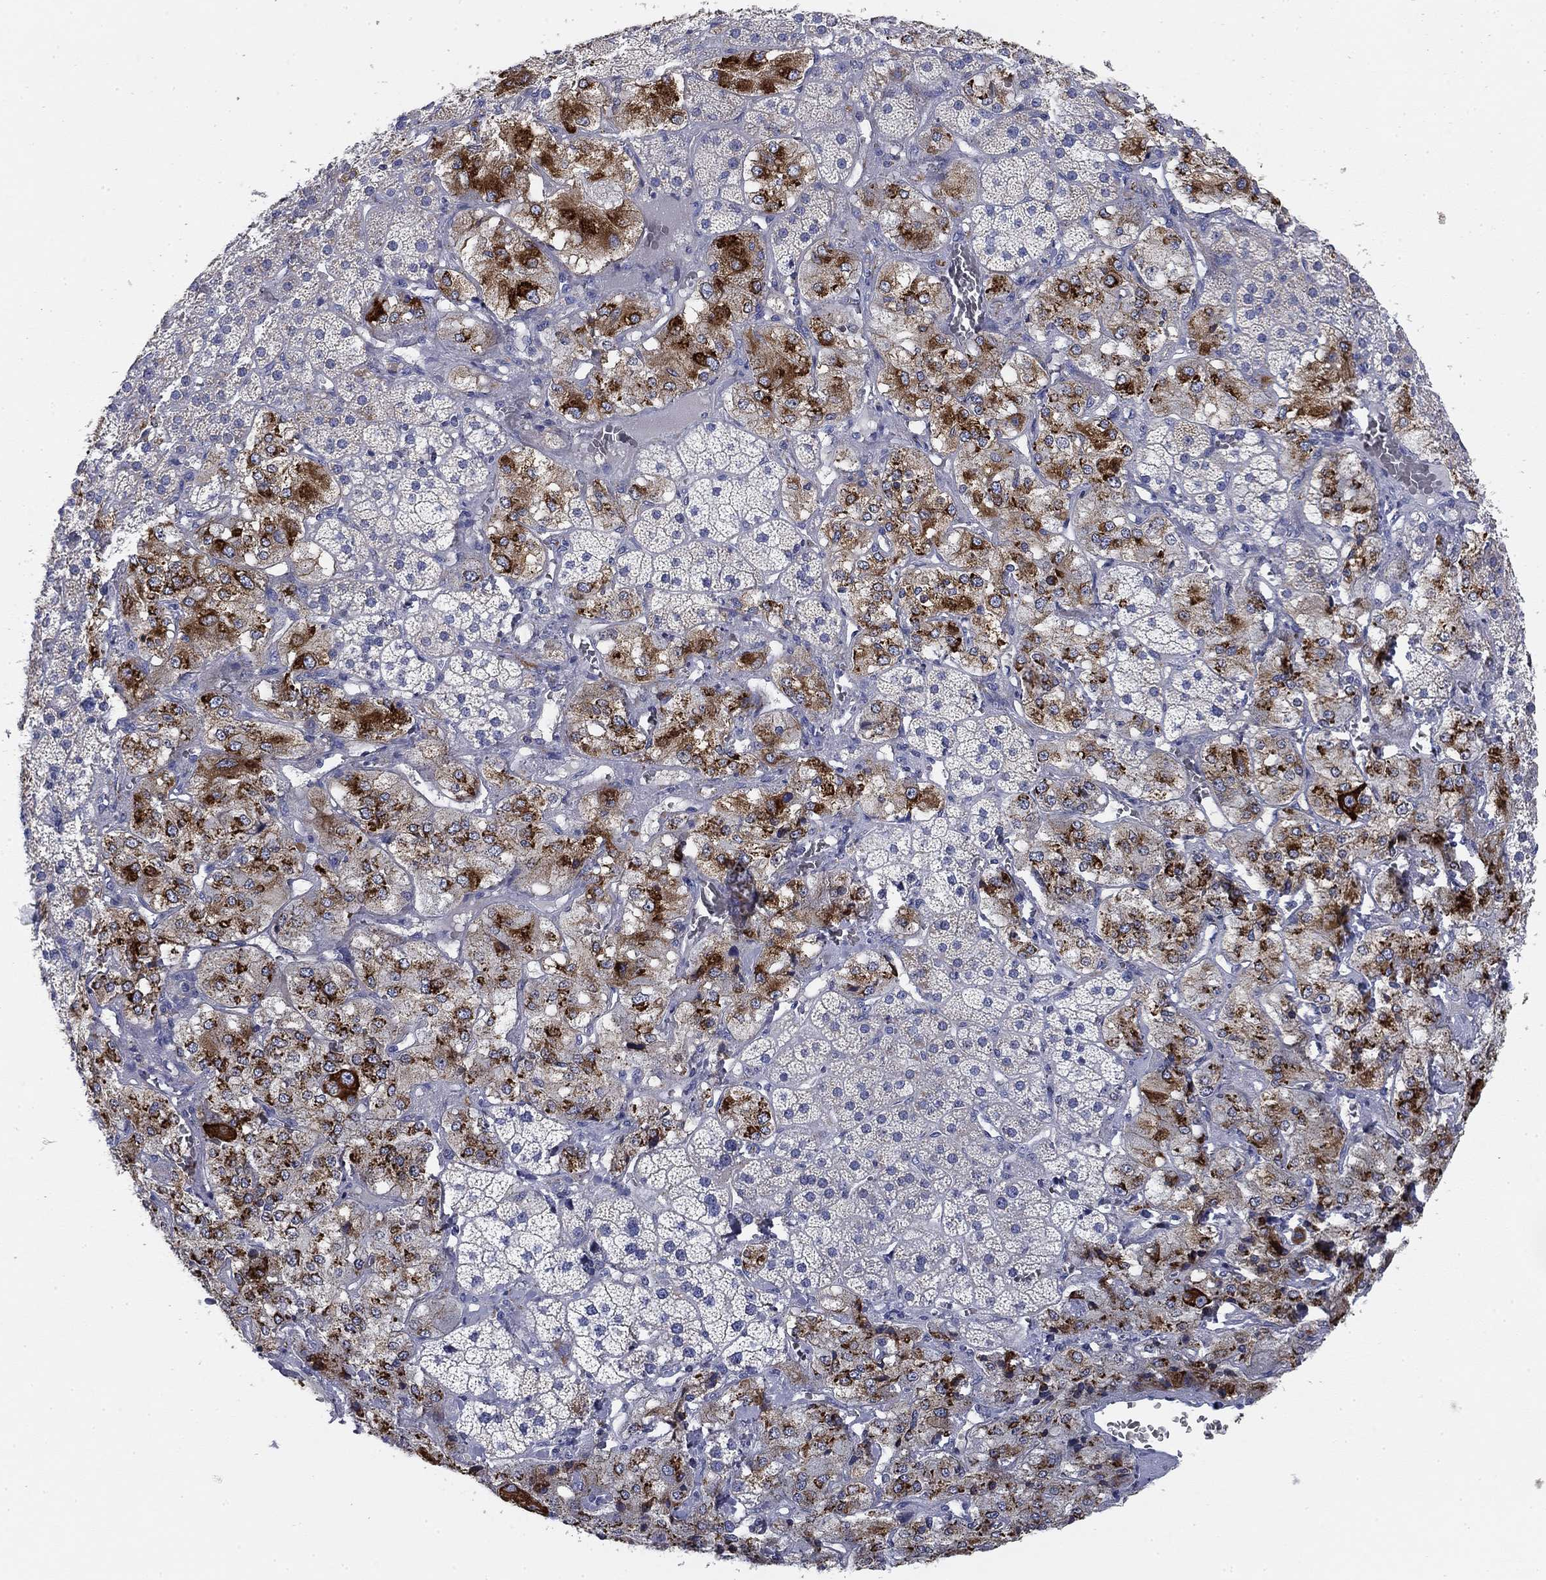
{"staining": {"intensity": "strong", "quantity": "<25%", "location": "cytoplasmic/membranous"}, "tissue": "adrenal gland", "cell_type": "Glandular cells", "image_type": "normal", "snomed": [{"axis": "morphology", "description": "Normal tissue, NOS"}, {"axis": "topography", "description": "Adrenal gland"}], "caption": "Immunohistochemistry (IHC) micrograph of unremarkable human adrenal gland stained for a protein (brown), which demonstrates medium levels of strong cytoplasmic/membranous positivity in approximately <25% of glandular cells.", "gene": "NACAD", "patient": {"sex": "male", "age": 57}}